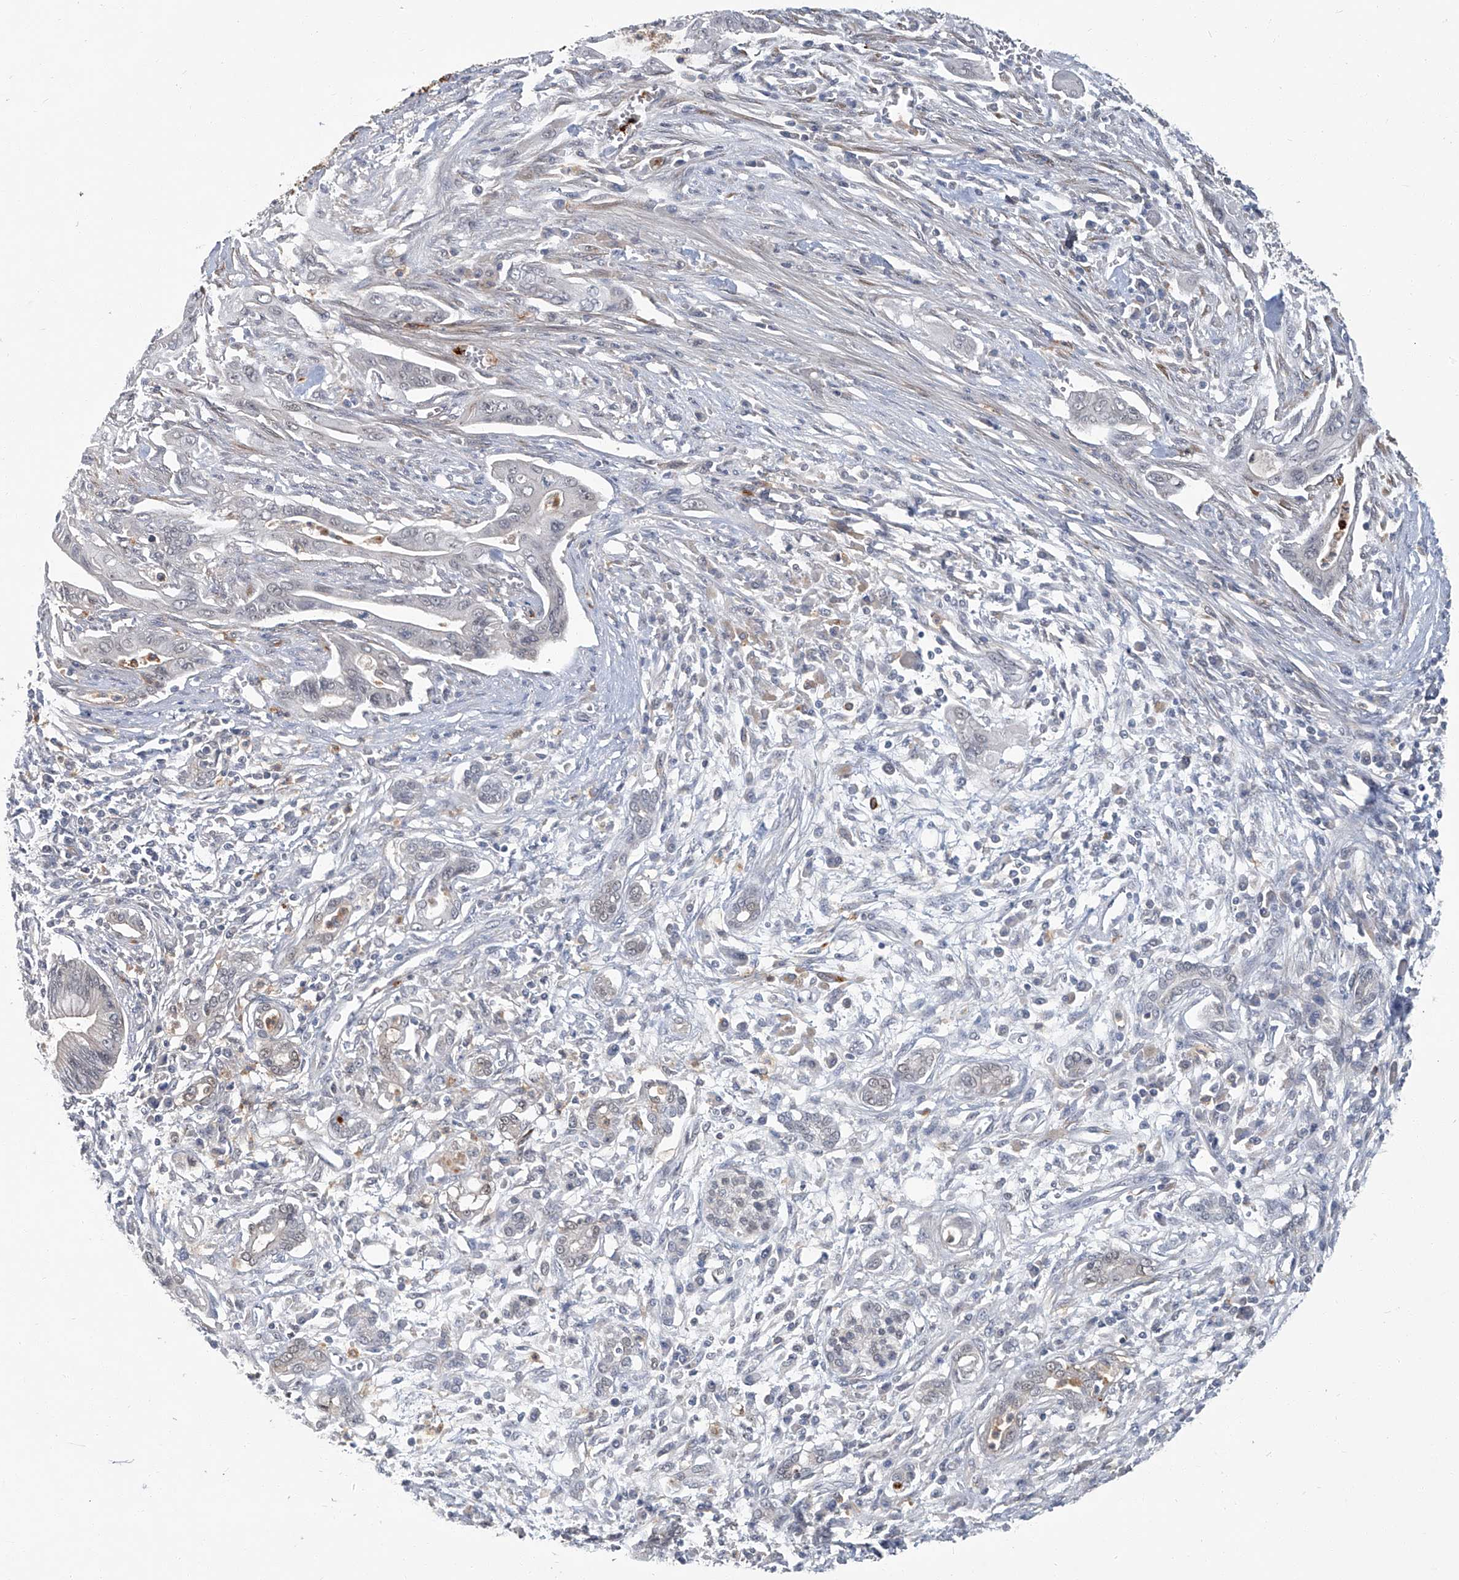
{"staining": {"intensity": "negative", "quantity": "none", "location": "none"}, "tissue": "pancreatic cancer", "cell_type": "Tumor cells", "image_type": "cancer", "snomed": [{"axis": "morphology", "description": "Adenocarcinoma, NOS"}, {"axis": "topography", "description": "Pancreas"}], "caption": "IHC histopathology image of human pancreatic adenocarcinoma stained for a protein (brown), which demonstrates no staining in tumor cells.", "gene": "AKNAD1", "patient": {"sex": "male", "age": 58}}